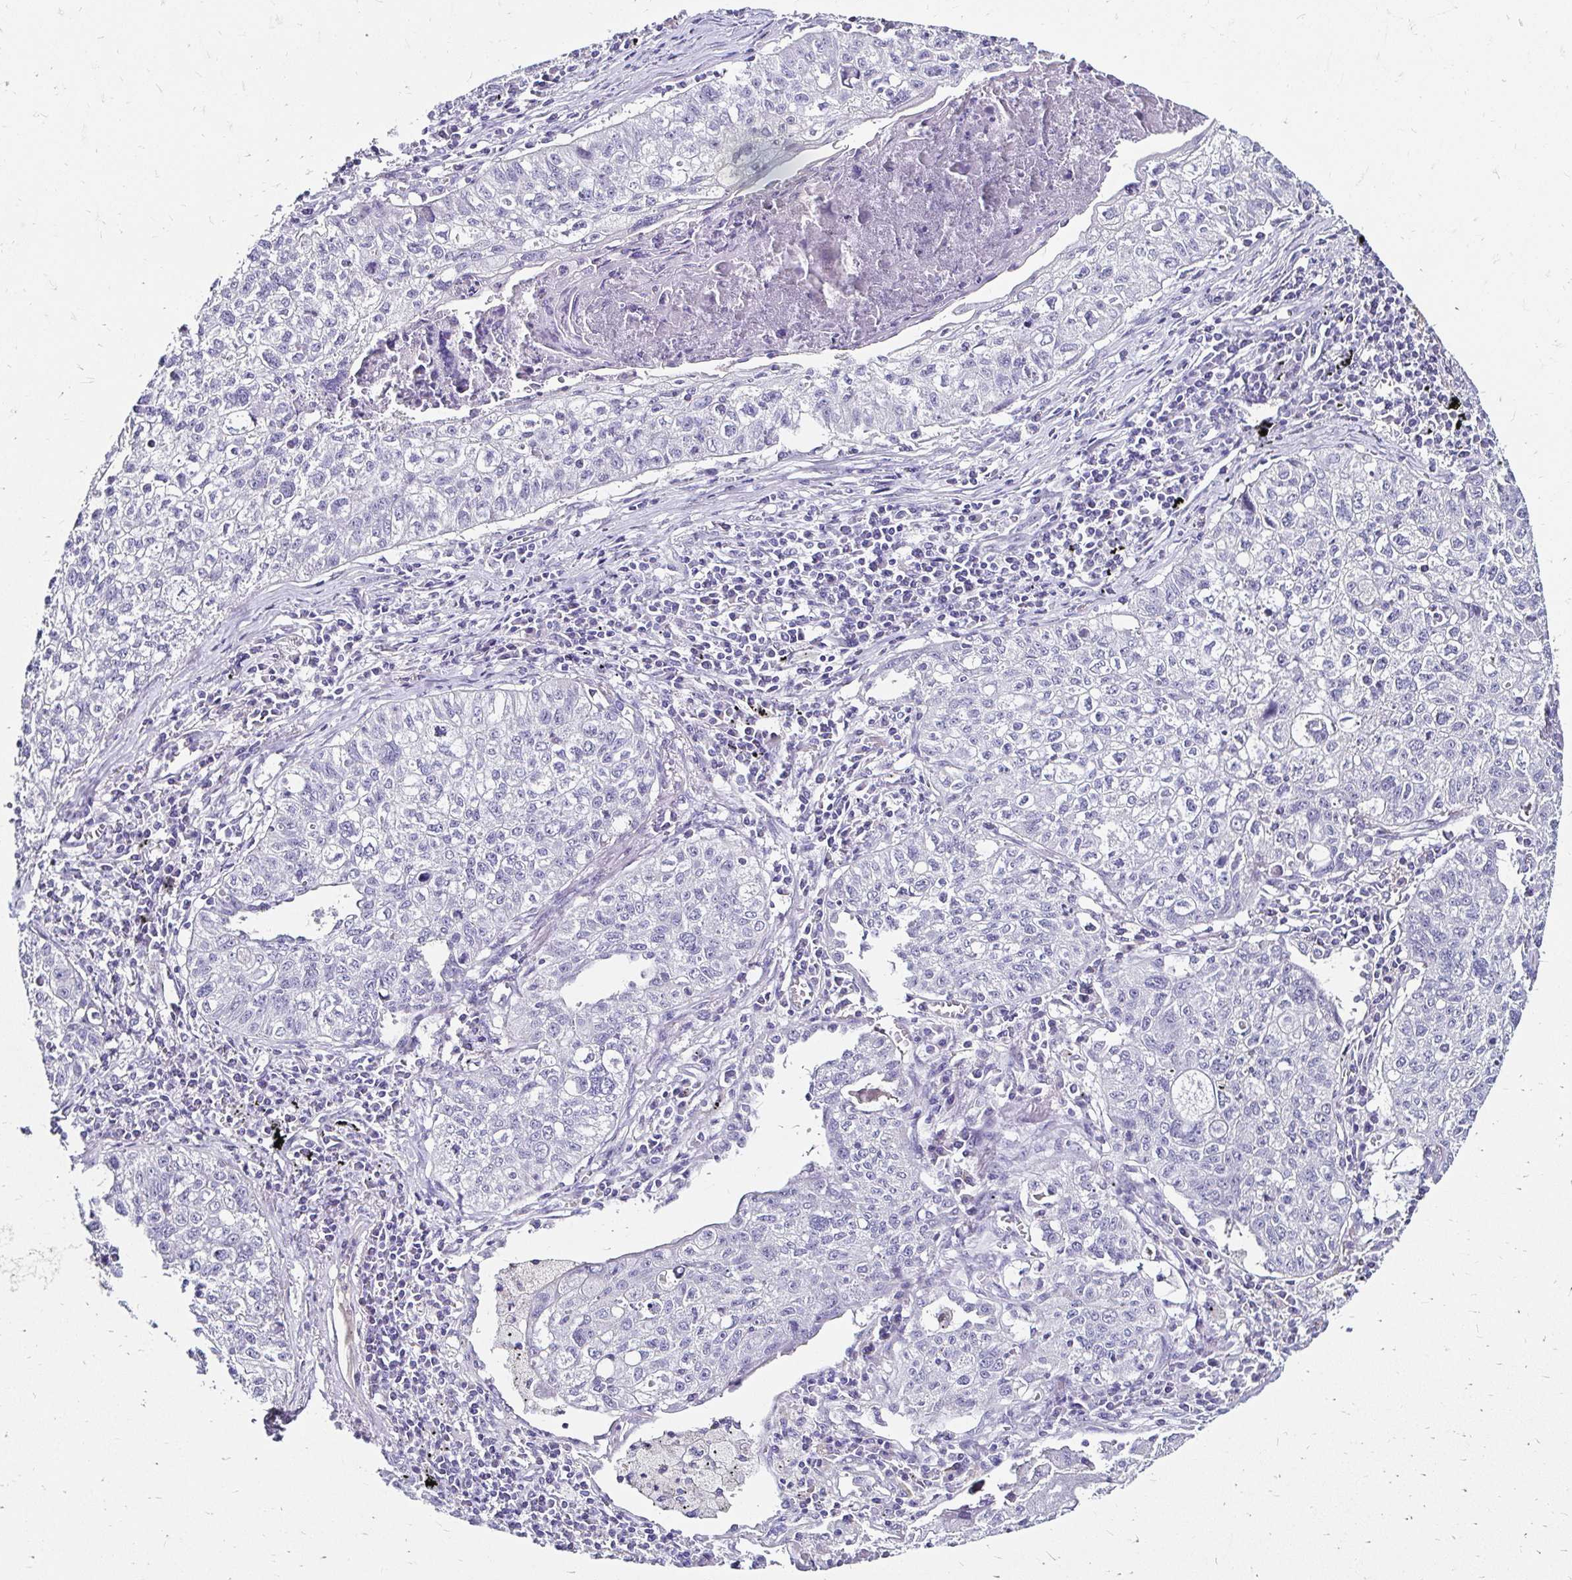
{"staining": {"intensity": "negative", "quantity": "none", "location": "none"}, "tissue": "lung cancer", "cell_type": "Tumor cells", "image_type": "cancer", "snomed": [{"axis": "morphology", "description": "Normal morphology"}, {"axis": "morphology", "description": "Aneuploidy"}, {"axis": "morphology", "description": "Squamous cell carcinoma, NOS"}, {"axis": "topography", "description": "Lymph node"}, {"axis": "topography", "description": "Lung"}], "caption": "Histopathology image shows no protein staining in tumor cells of lung cancer (aneuploidy) tissue.", "gene": "SCG3", "patient": {"sex": "female", "age": 76}}